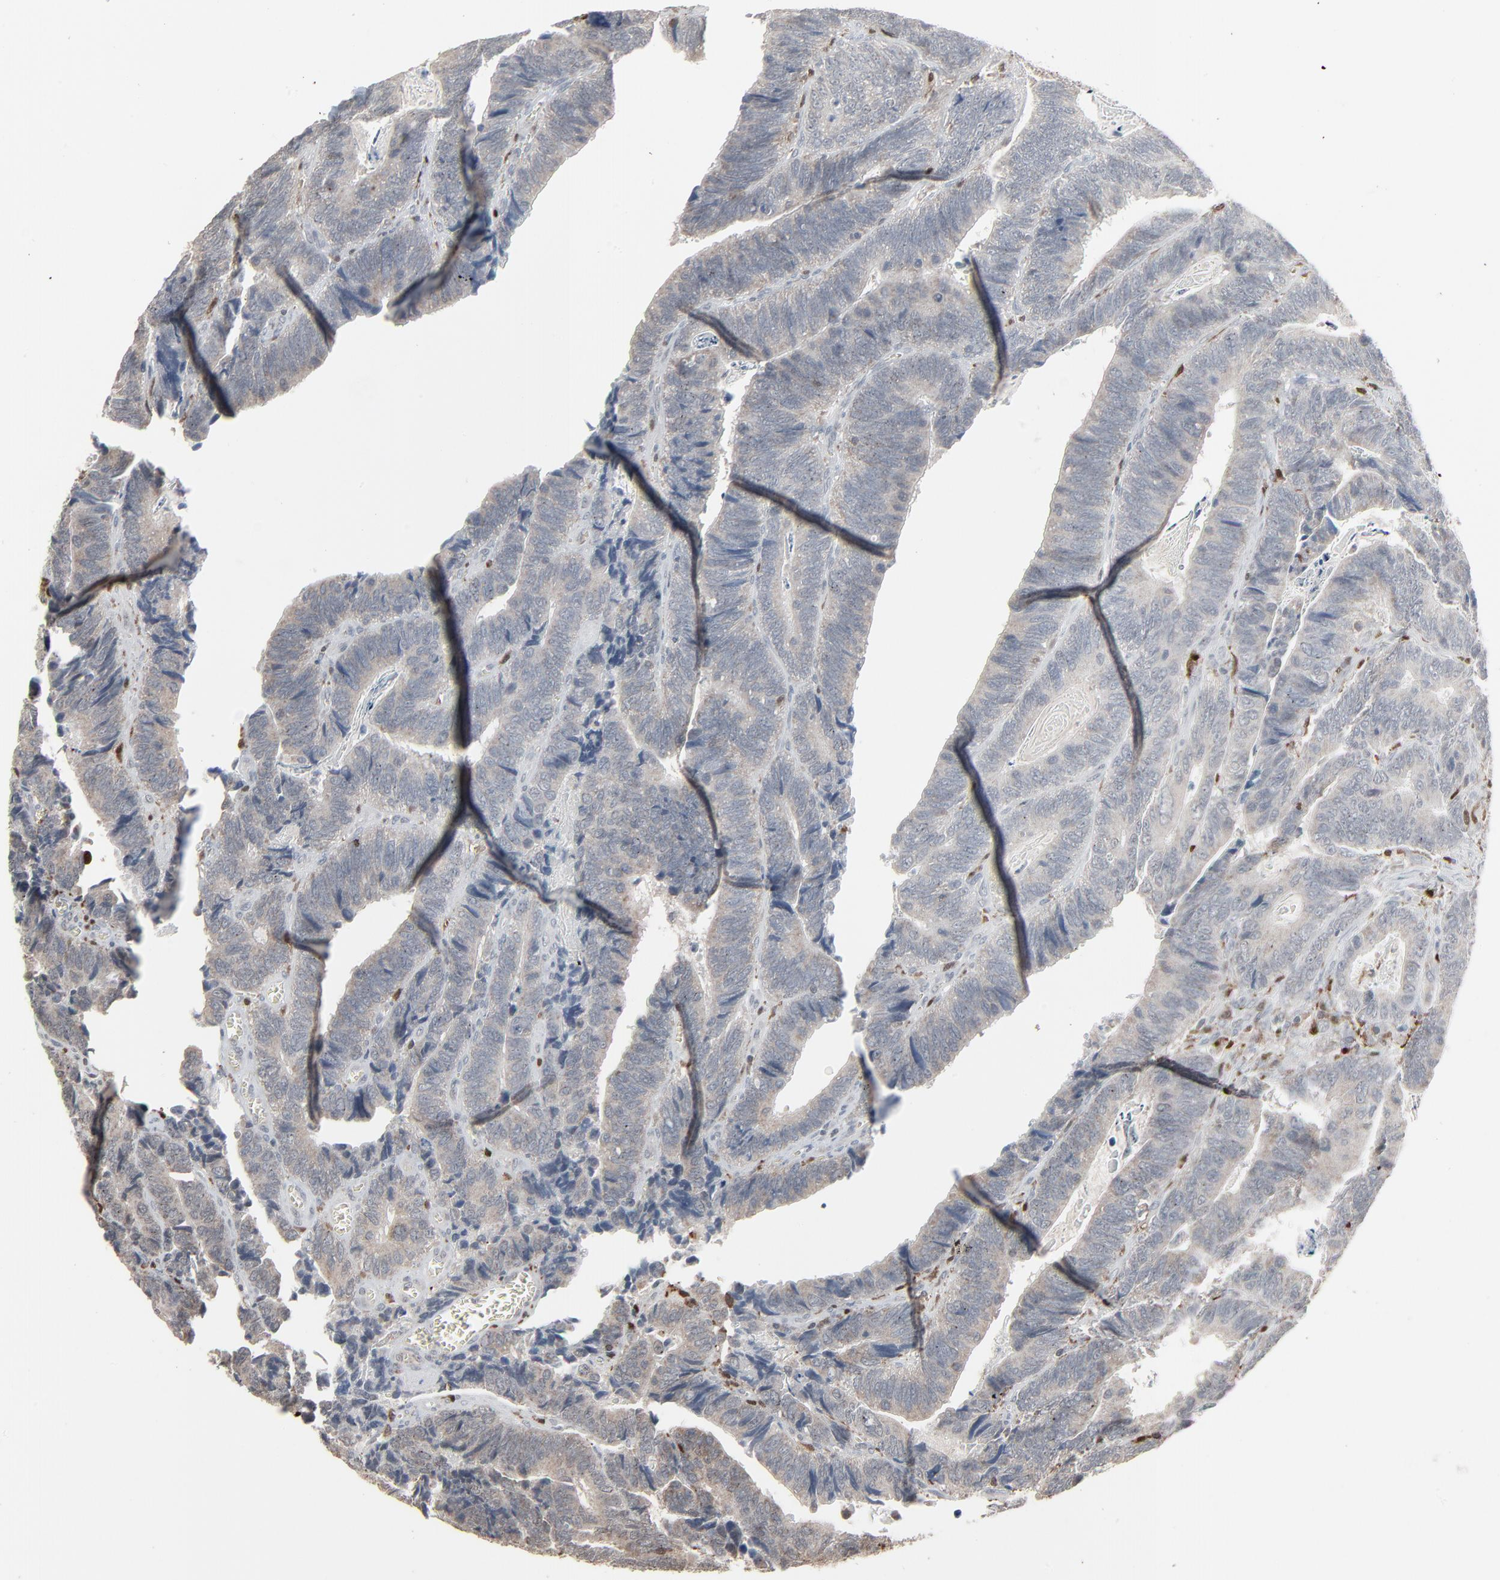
{"staining": {"intensity": "negative", "quantity": "none", "location": "none"}, "tissue": "colorectal cancer", "cell_type": "Tumor cells", "image_type": "cancer", "snomed": [{"axis": "morphology", "description": "Adenocarcinoma, NOS"}, {"axis": "topography", "description": "Colon"}], "caption": "Colorectal cancer (adenocarcinoma) was stained to show a protein in brown. There is no significant positivity in tumor cells. Nuclei are stained in blue.", "gene": "DOCK8", "patient": {"sex": "male", "age": 72}}